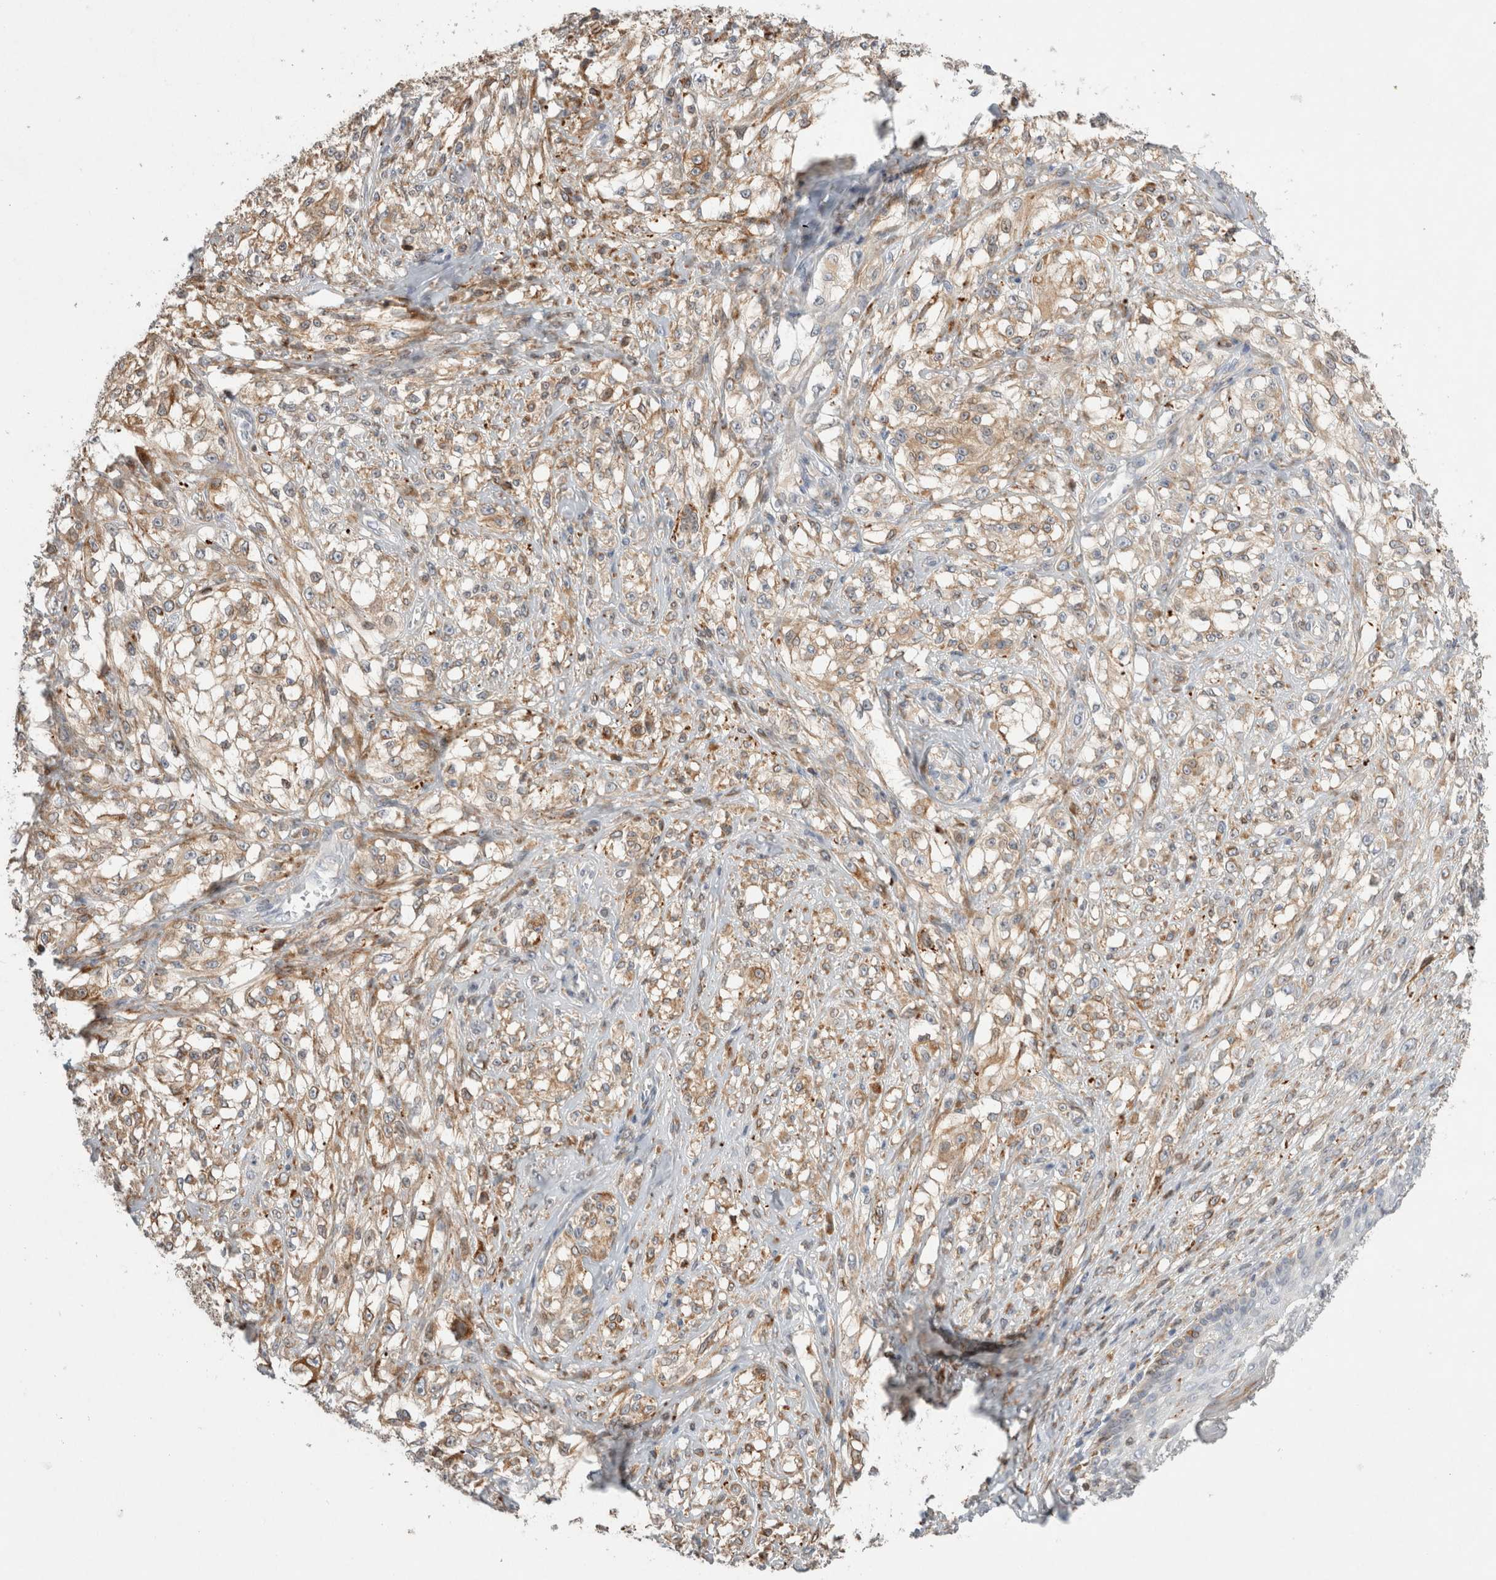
{"staining": {"intensity": "weak", "quantity": ">75%", "location": "cytoplasmic/membranous"}, "tissue": "melanoma", "cell_type": "Tumor cells", "image_type": "cancer", "snomed": [{"axis": "morphology", "description": "Malignant melanoma, NOS"}, {"axis": "topography", "description": "Skin of head"}], "caption": "Malignant melanoma tissue demonstrates weak cytoplasmic/membranous staining in approximately >75% of tumor cells, visualized by immunohistochemistry. (brown staining indicates protein expression, while blue staining denotes nuclei).", "gene": "TRMT9B", "patient": {"sex": "male", "age": 83}}